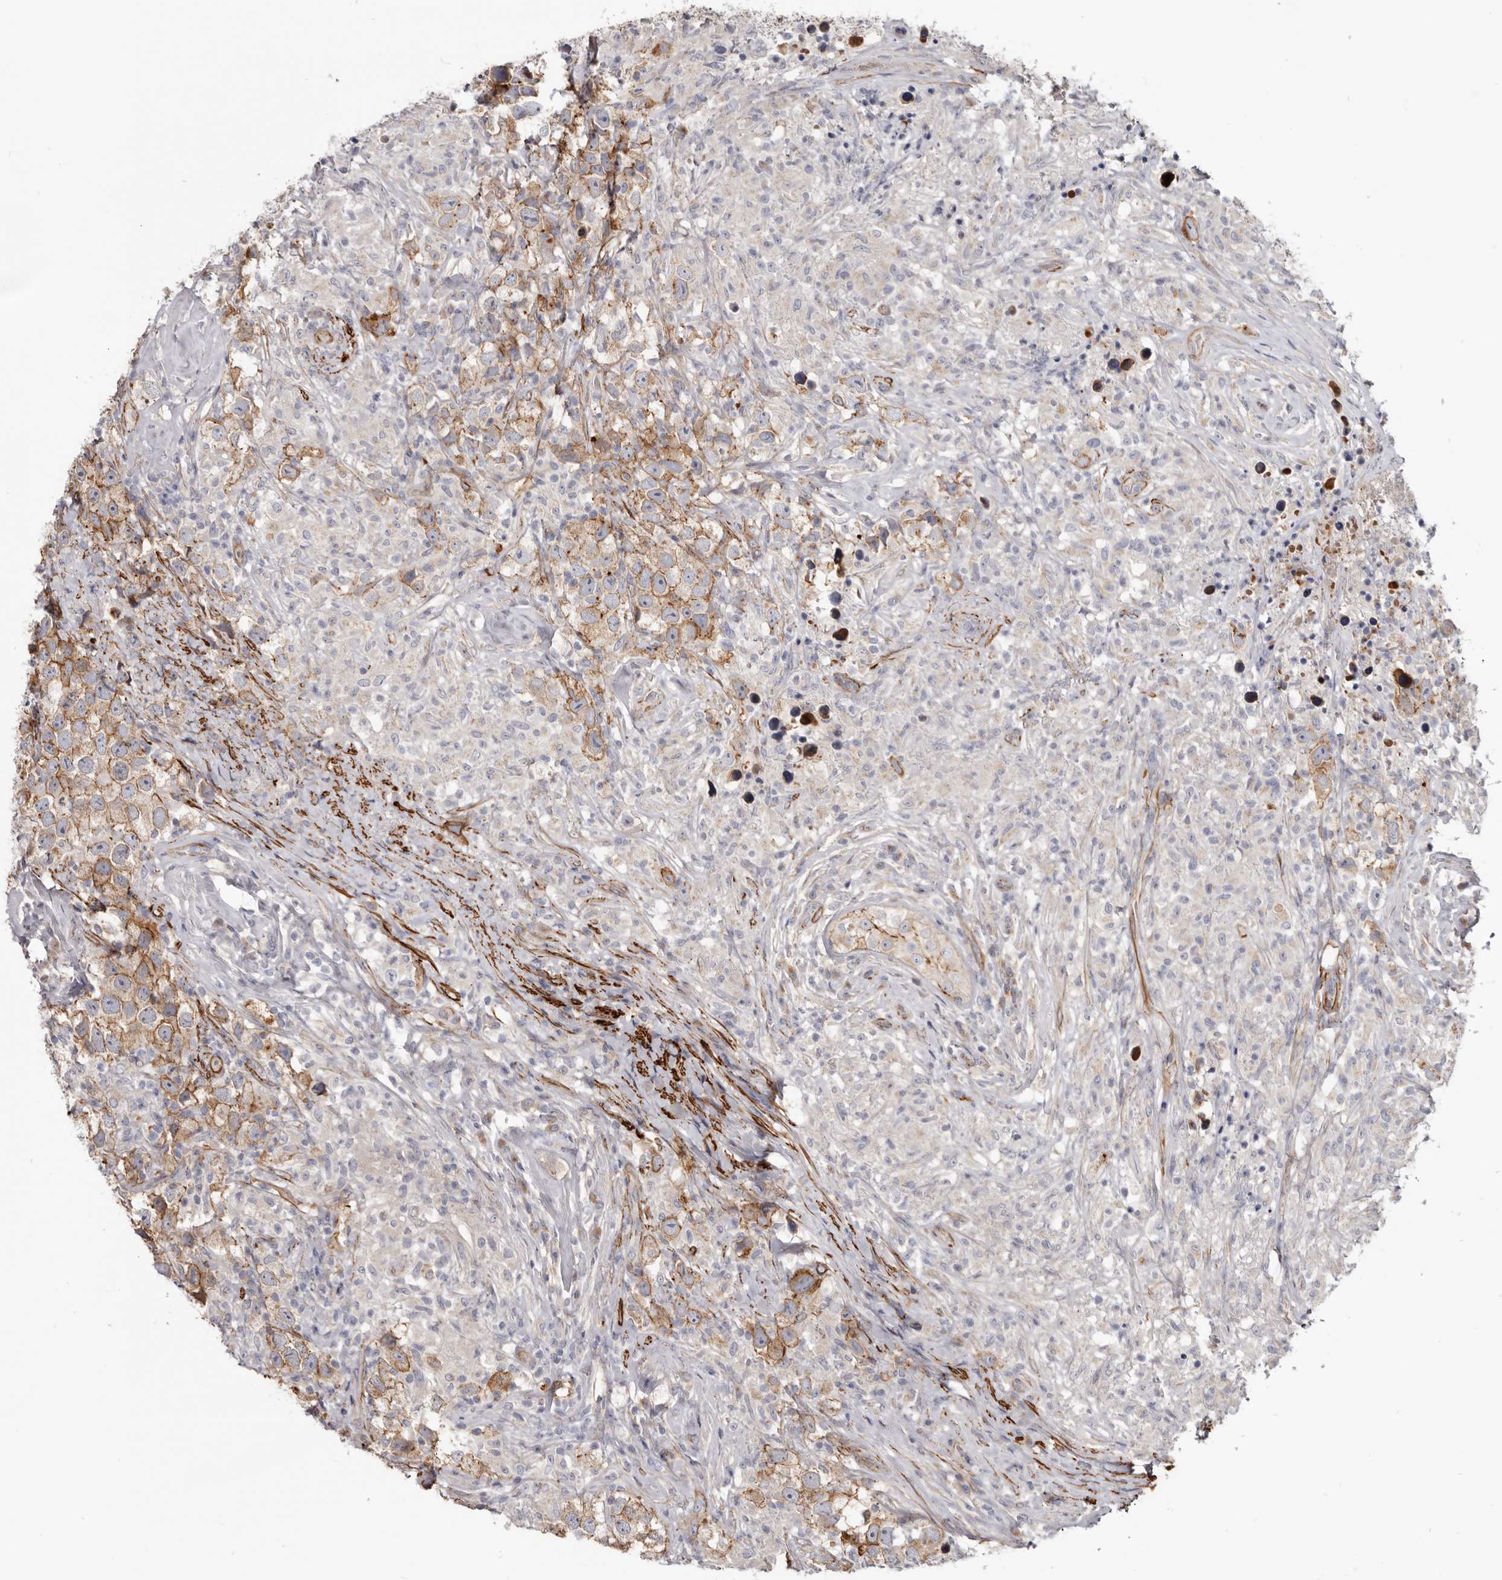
{"staining": {"intensity": "moderate", "quantity": "25%-75%", "location": "cytoplasmic/membranous"}, "tissue": "testis cancer", "cell_type": "Tumor cells", "image_type": "cancer", "snomed": [{"axis": "morphology", "description": "Seminoma, NOS"}, {"axis": "topography", "description": "Testis"}], "caption": "Immunohistochemical staining of testis cancer (seminoma) demonstrates medium levels of moderate cytoplasmic/membranous protein positivity in about 25%-75% of tumor cells.", "gene": "CGN", "patient": {"sex": "male", "age": 49}}